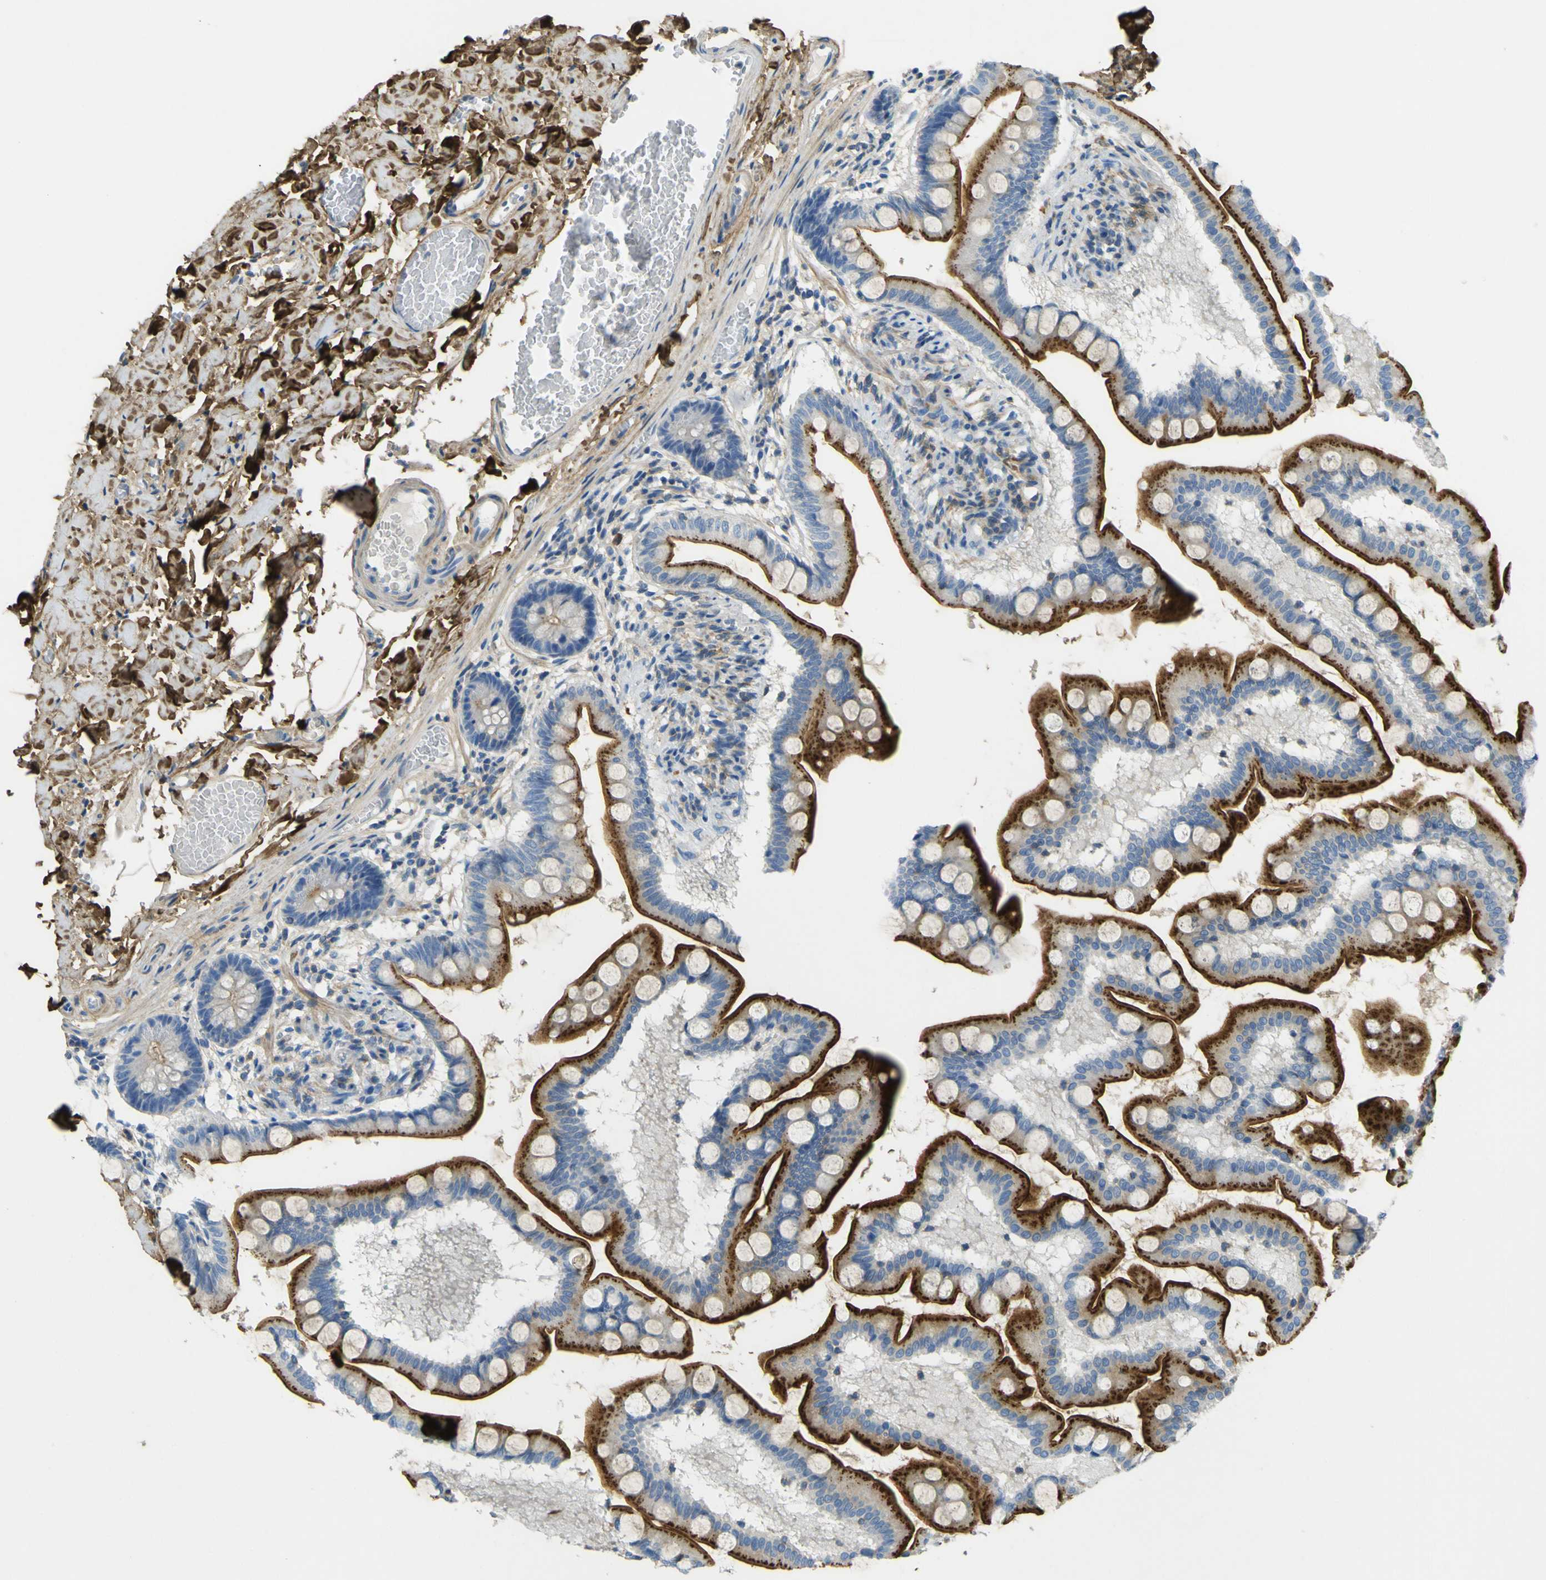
{"staining": {"intensity": "moderate", "quantity": ">75%", "location": "cytoplasmic/membranous"}, "tissue": "small intestine", "cell_type": "Glandular cells", "image_type": "normal", "snomed": [{"axis": "morphology", "description": "Normal tissue, NOS"}, {"axis": "topography", "description": "Small intestine"}], "caption": "Normal small intestine reveals moderate cytoplasmic/membranous positivity in about >75% of glandular cells, visualized by immunohistochemistry.", "gene": "OGN", "patient": {"sex": "male", "age": 41}}